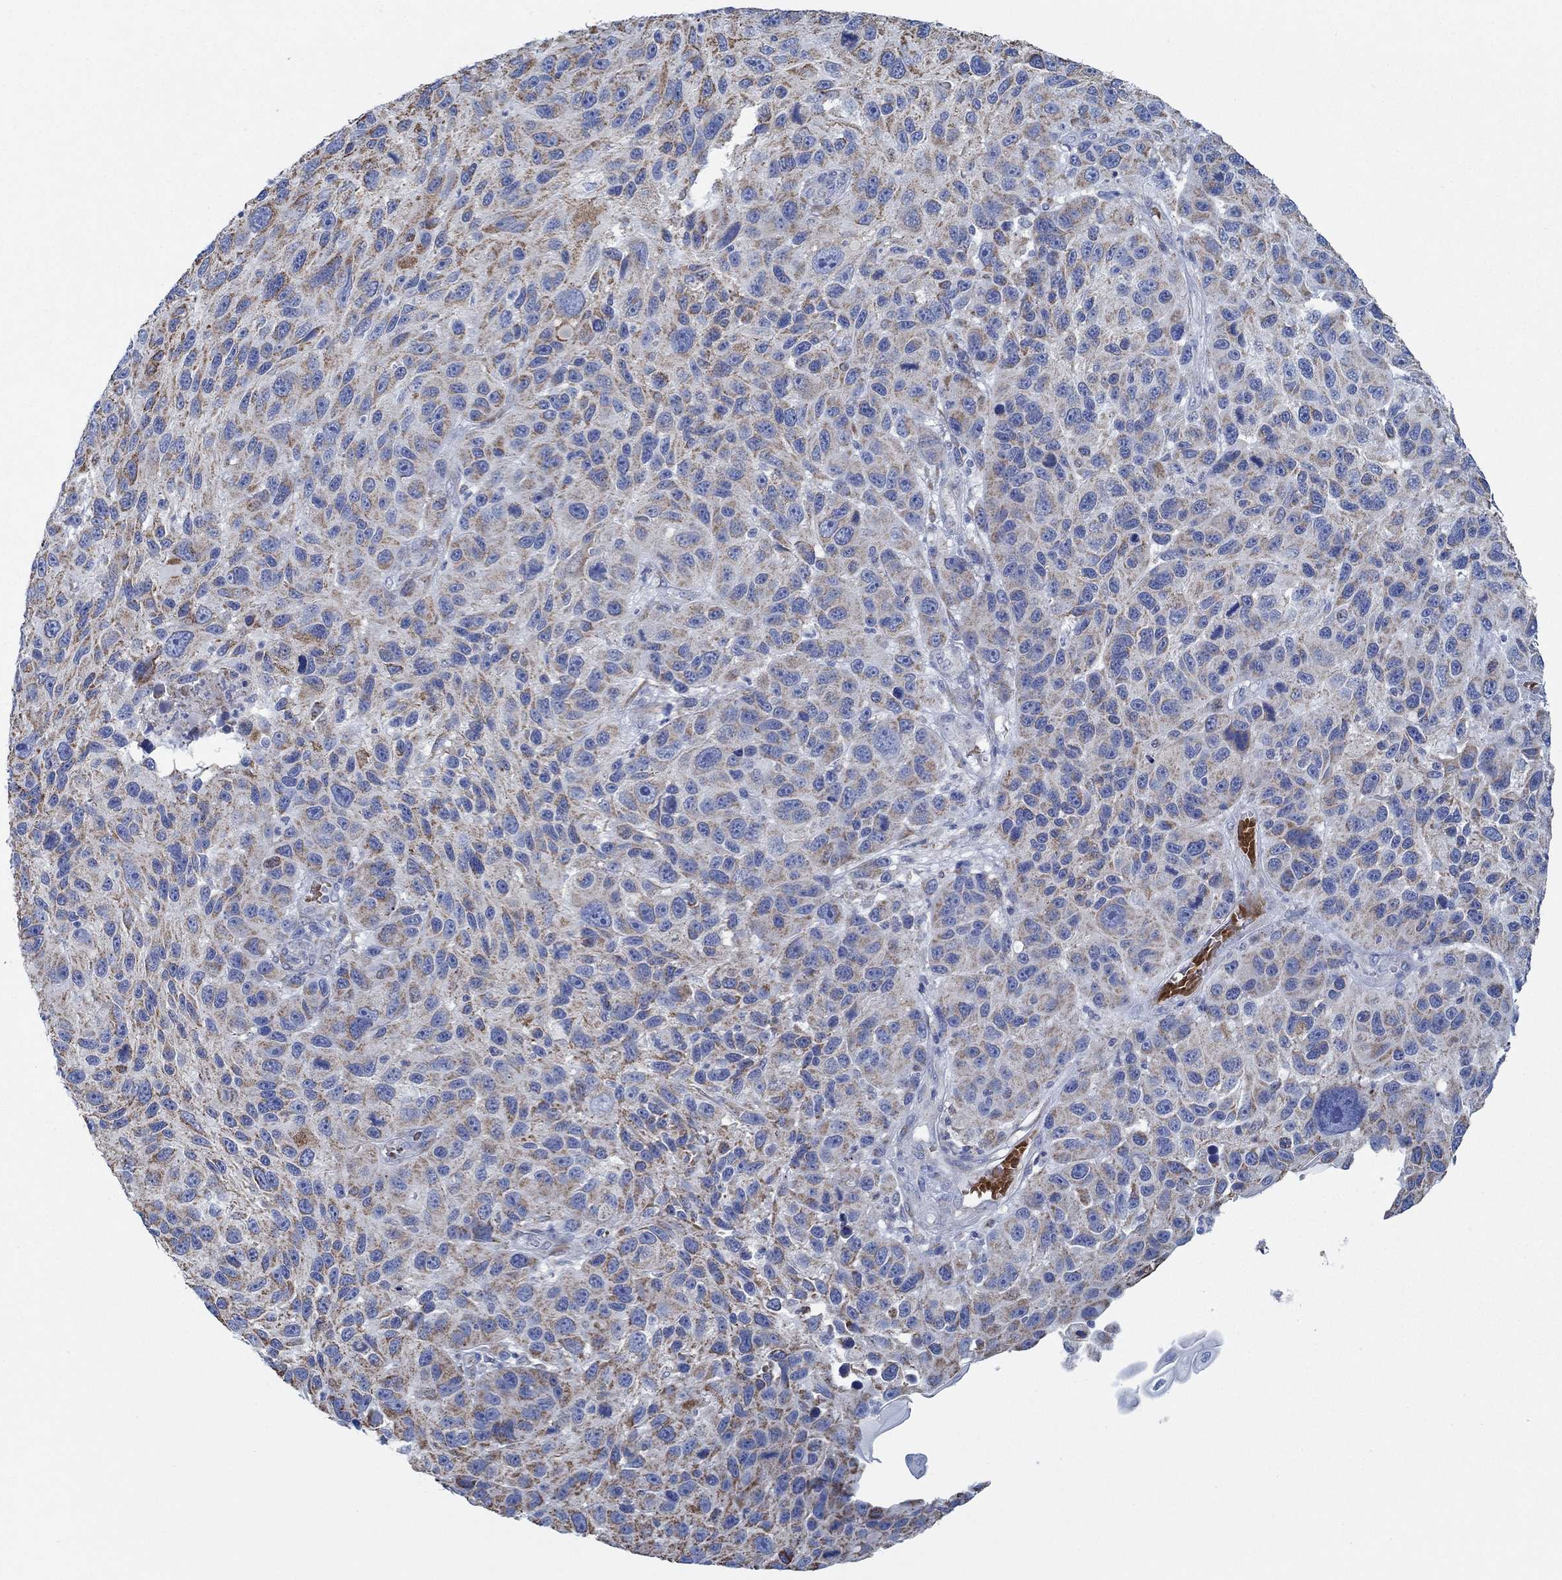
{"staining": {"intensity": "strong", "quantity": "<25%", "location": "cytoplasmic/membranous"}, "tissue": "melanoma", "cell_type": "Tumor cells", "image_type": "cancer", "snomed": [{"axis": "morphology", "description": "Malignant melanoma, NOS"}, {"axis": "topography", "description": "Skin"}], "caption": "An immunohistochemistry micrograph of tumor tissue is shown. Protein staining in brown highlights strong cytoplasmic/membranous positivity in malignant melanoma within tumor cells.", "gene": "GLOD5", "patient": {"sex": "male", "age": 53}}